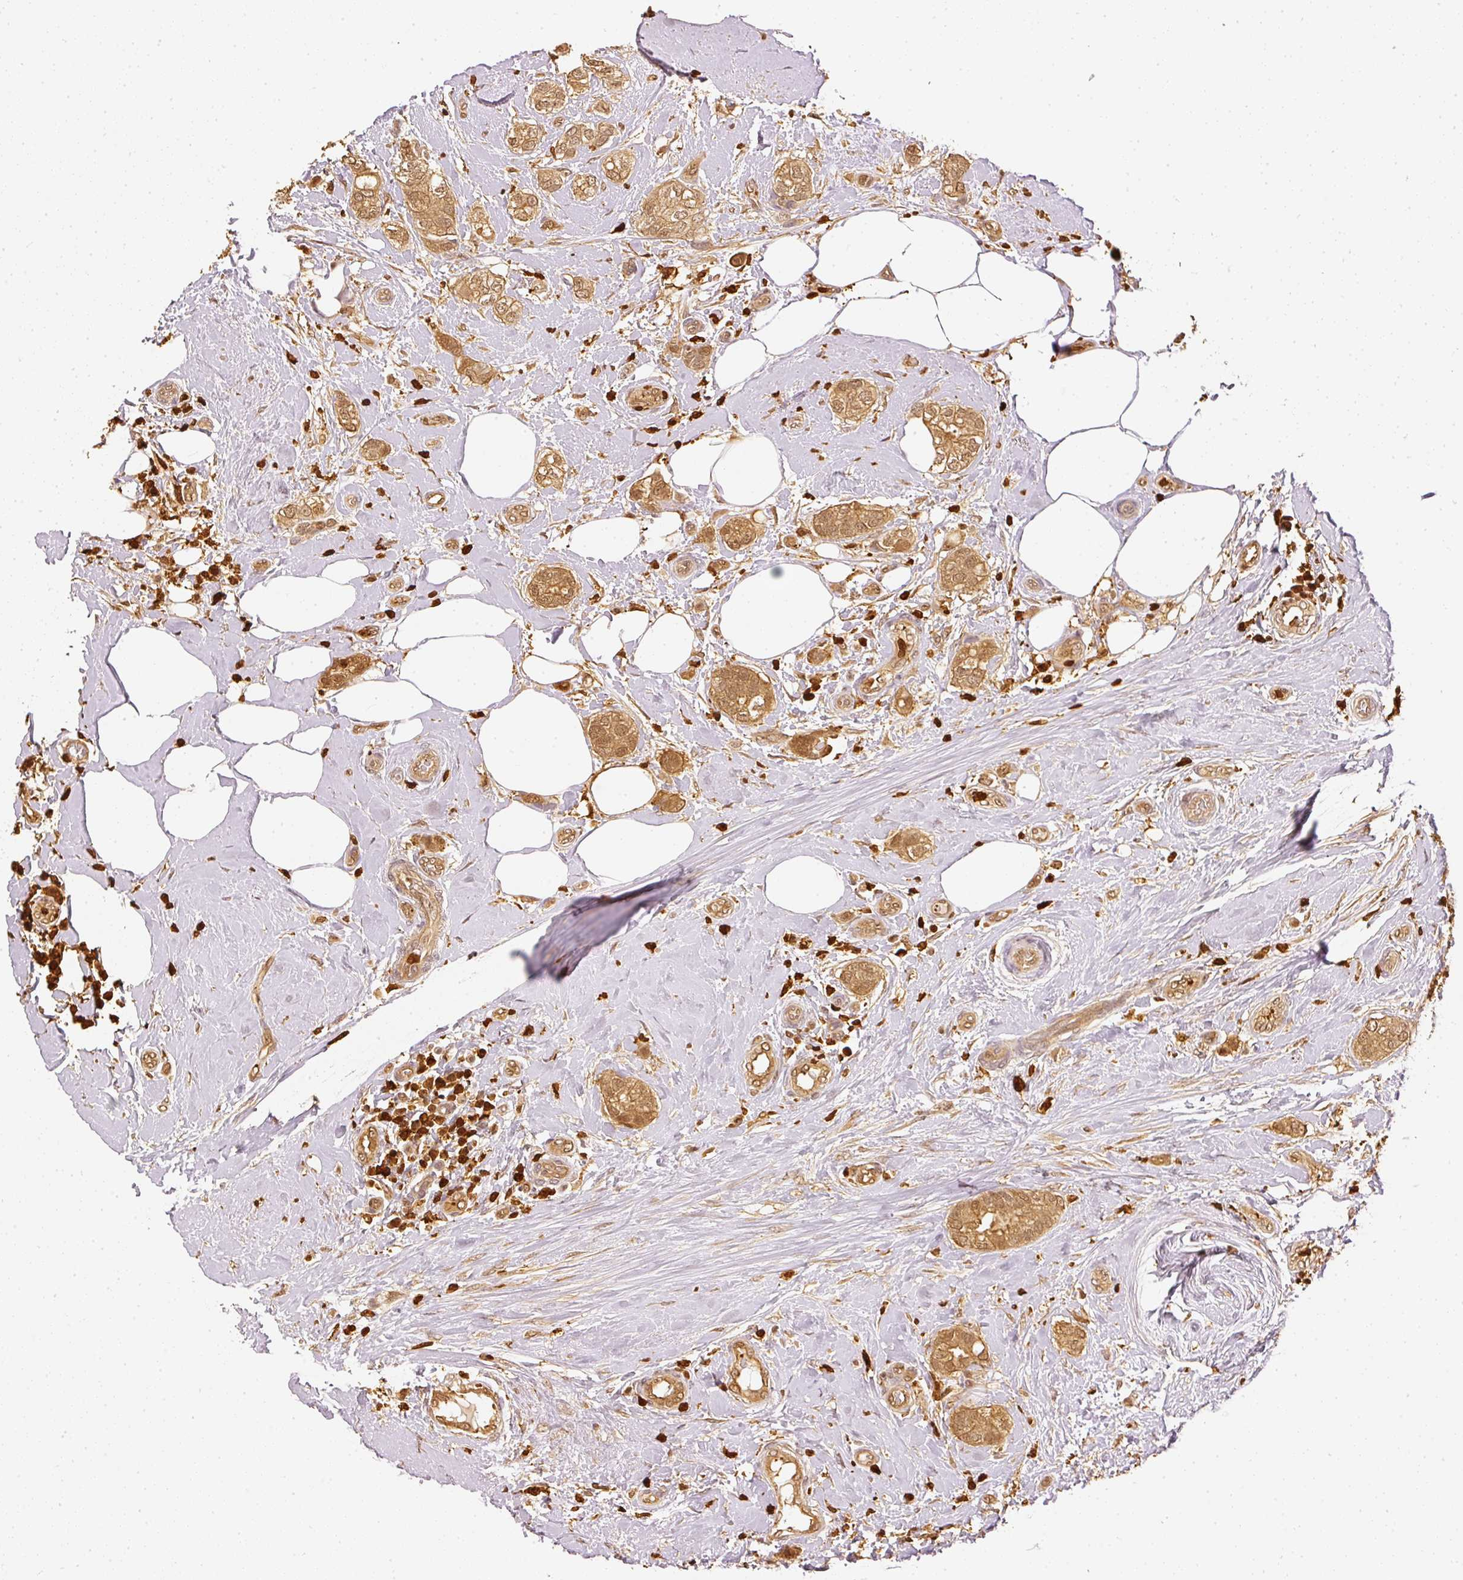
{"staining": {"intensity": "moderate", "quantity": ">75%", "location": "cytoplasmic/membranous,nuclear"}, "tissue": "breast cancer", "cell_type": "Tumor cells", "image_type": "cancer", "snomed": [{"axis": "morphology", "description": "Duct carcinoma"}, {"axis": "topography", "description": "Breast"}], "caption": "A high-resolution image shows IHC staining of invasive ductal carcinoma (breast), which demonstrates moderate cytoplasmic/membranous and nuclear staining in about >75% of tumor cells.", "gene": "PFN1", "patient": {"sex": "female", "age": 73}}